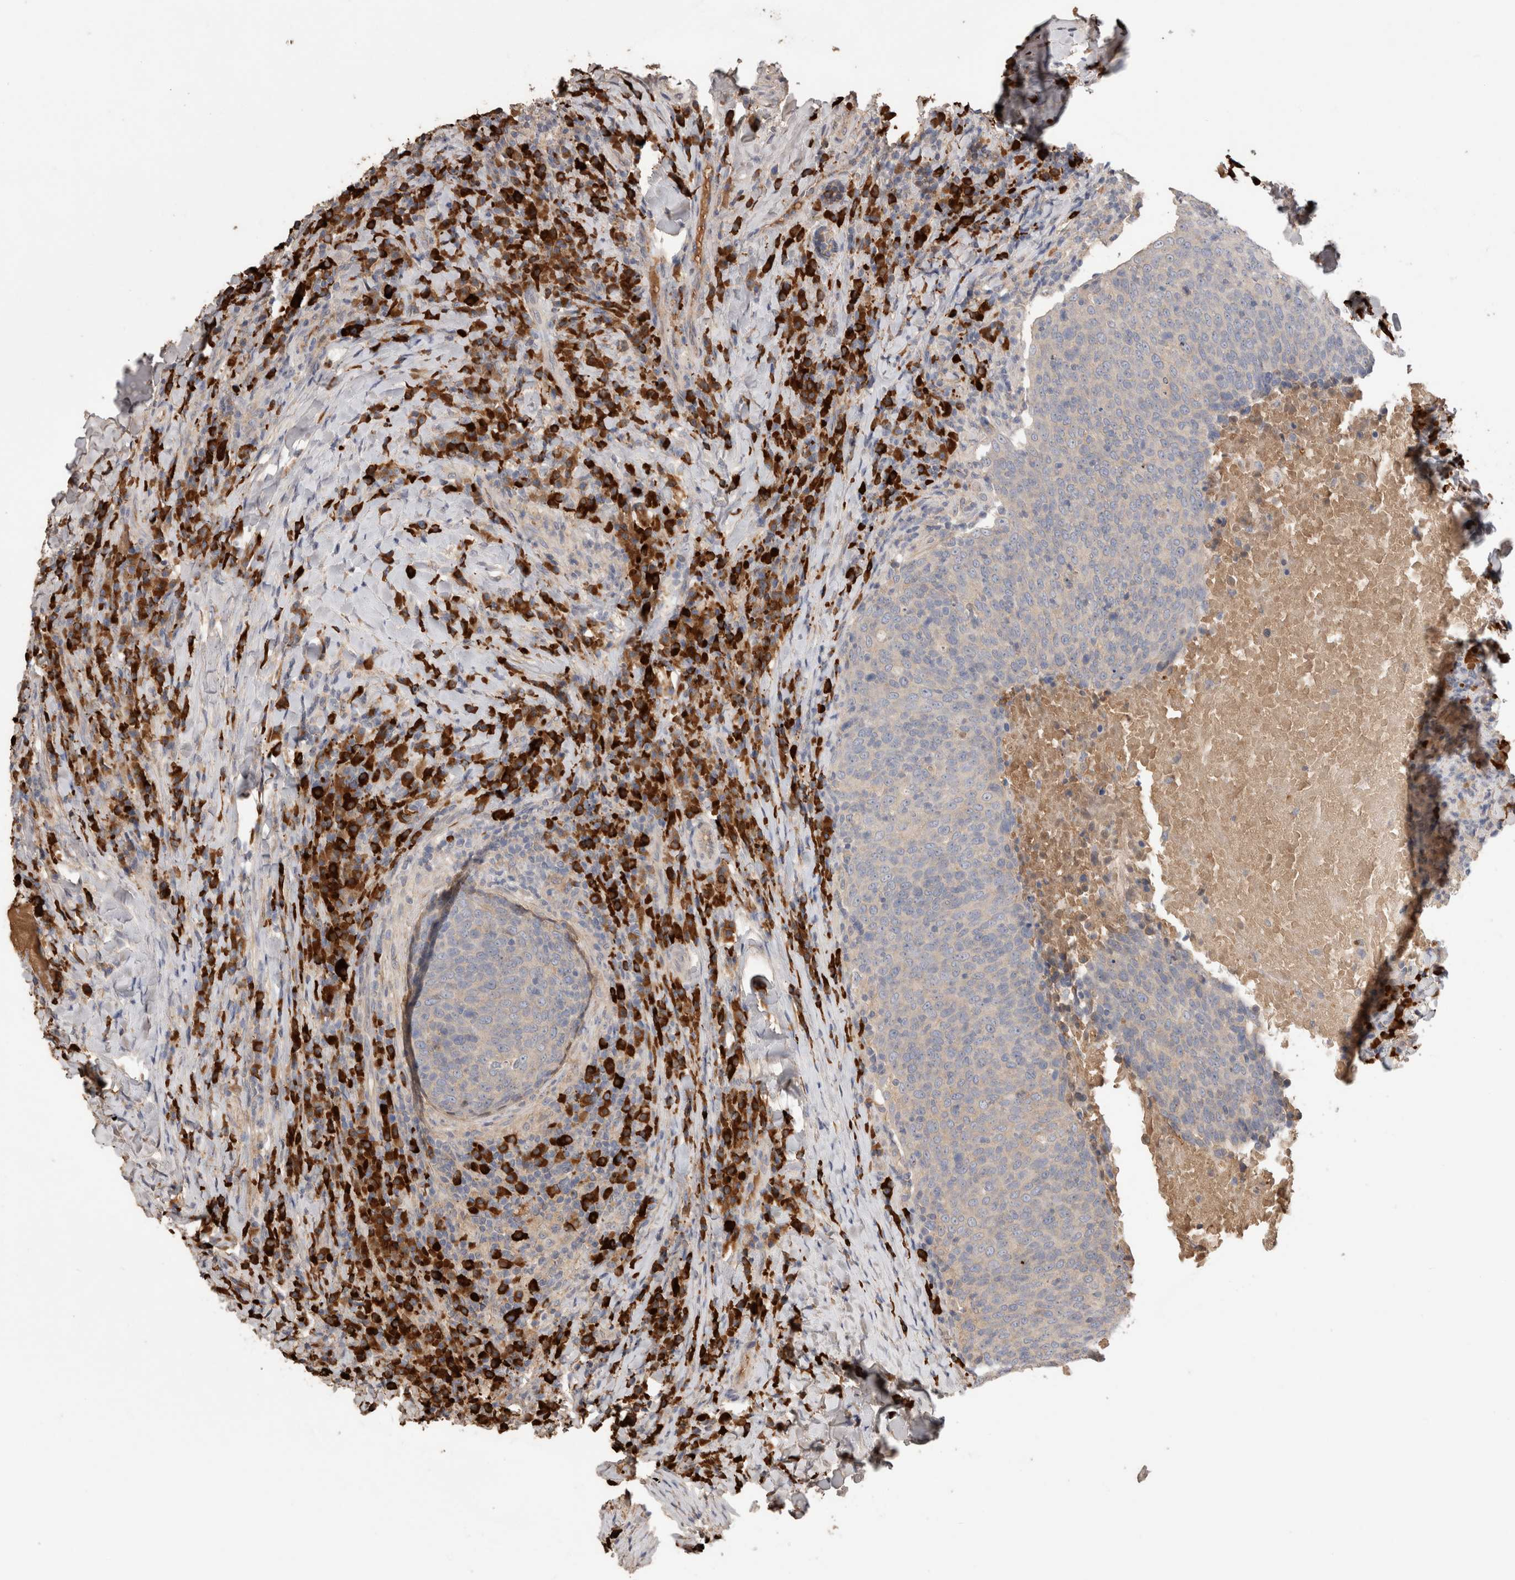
{"staining": {"intensity": "negative", "quantity": "none", "location": "none"}, "tissue": "head and neck cancer", "cell_type": "Tumor cells", "image_type": "cancer", "snomed": [{"axis": "morphology", "description": "Squamous cell carcinoma, NOS"}, {"axis": "morphology", "description": "Squamous cell carcinoma, metastatic, NOS"}, {"axis": "topography", "description": "Lymph node"}, {"axis": "topography", "description": "Head-Neck"}], "caption": "Immunohistochemistry (IHC) micrograph of neoplastic tissue: human metastatic squamous cell carcinoma (head and neck) stained with DAB reveals no significant protein expression in tumor cells.", "gene": "PPP3CC", "patient": {"sex": "male", "age": 62}}